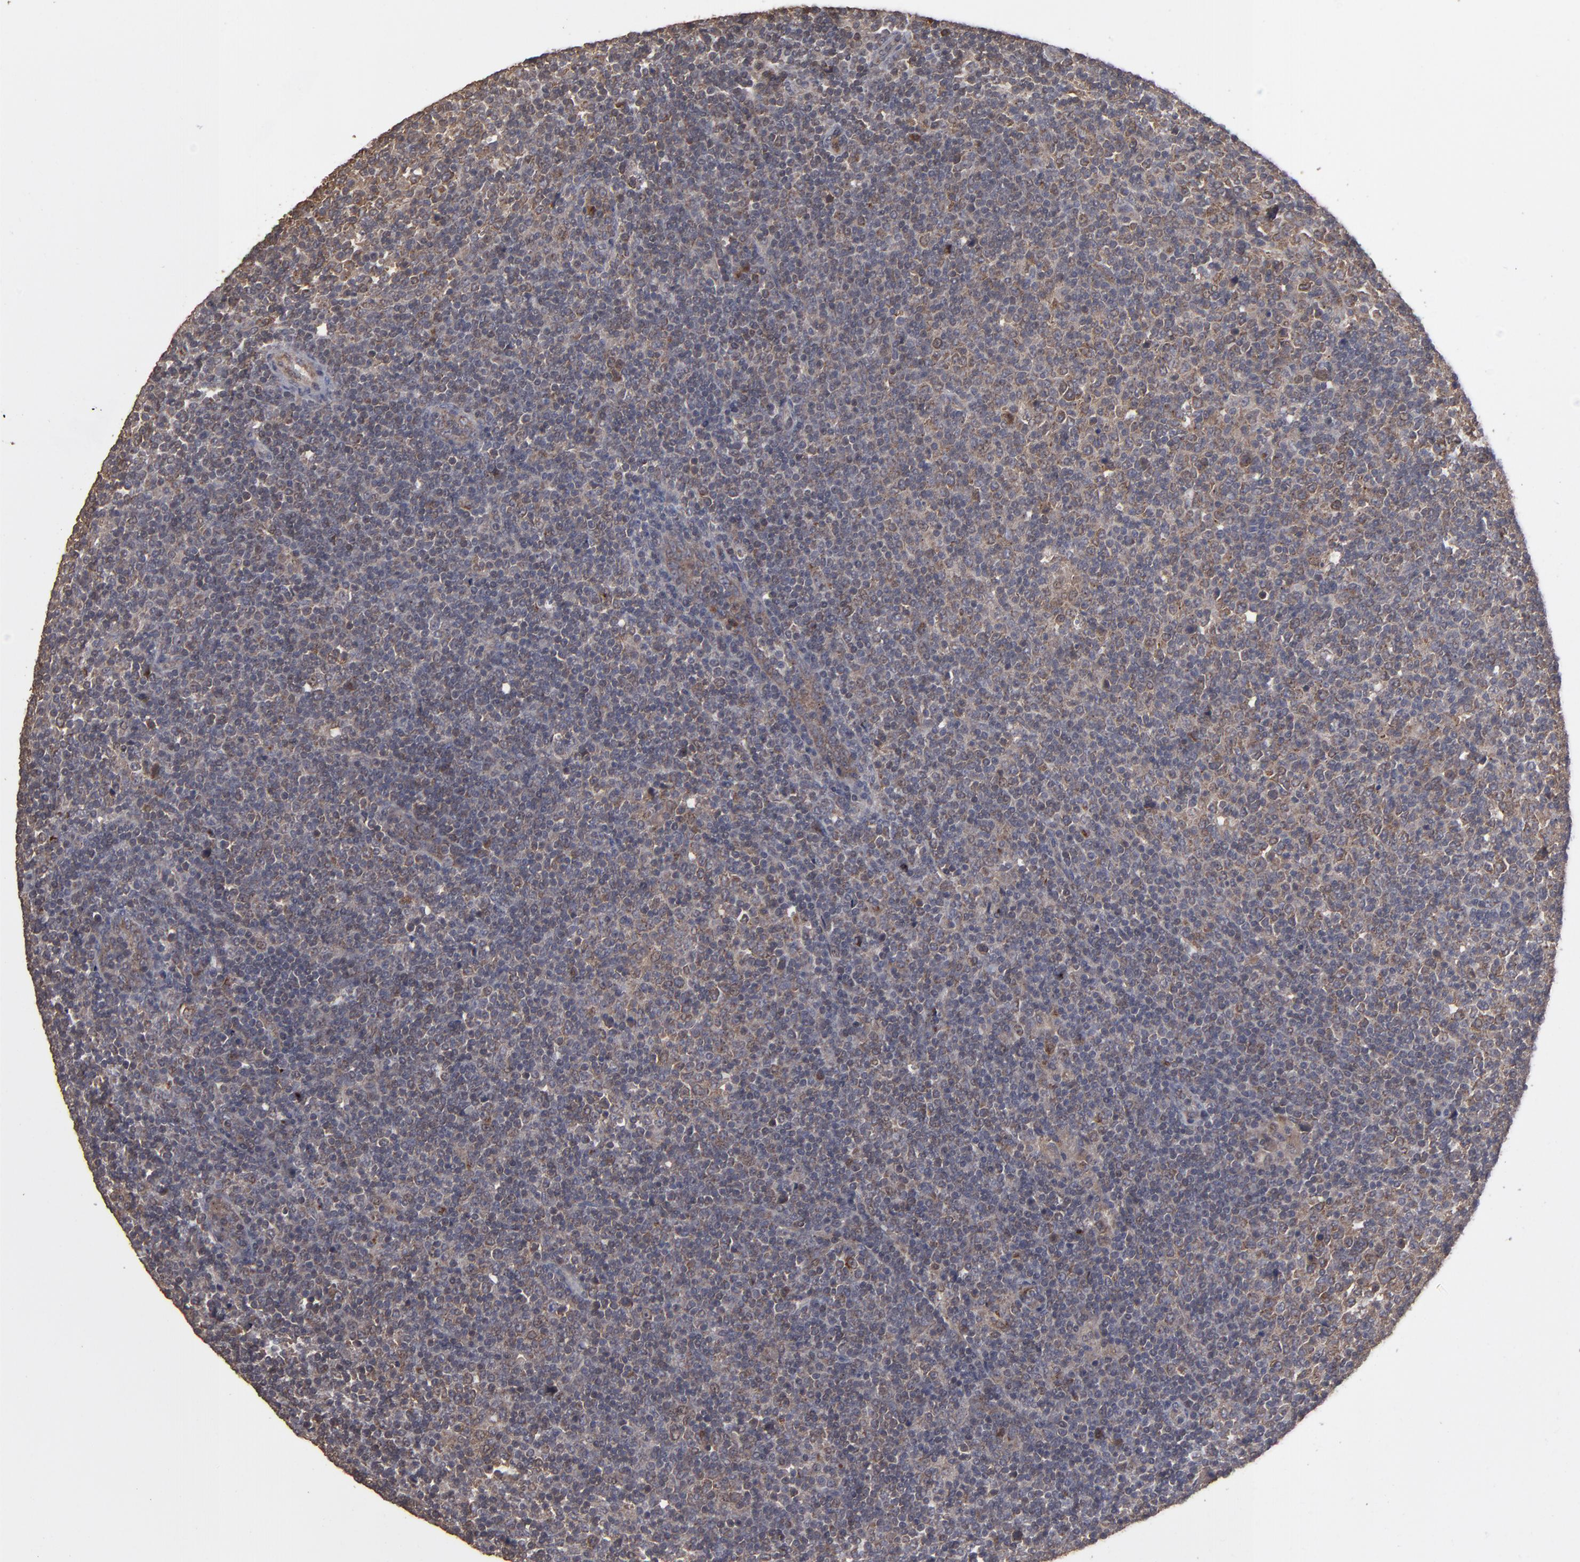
{"staining": {"intensity": "moderate", "quantity": "<25%", "location": "cytoplasmic/membranous"}, "tissue": "lymphoma", "cell_type": "Tumor cells", "image_type": "cancer", "snomed": [{"axis": "morphology", "description": "Malignant lymphoma, non-Hodgkin's type, Low grade"}, {"axis": "topography", "description": "Lymph node"}], "caption": "DAB (3,3'-diaminobenzidine) immunohistochemical staining of human malignant lymphoma, non-Hodgkin's type (low-grade) shows moderate cytoplasmic/membranous protein expression in about <25% of tumor cells.", "gene": "MMP2", "patient": {"sex": "male", "age": 70}}